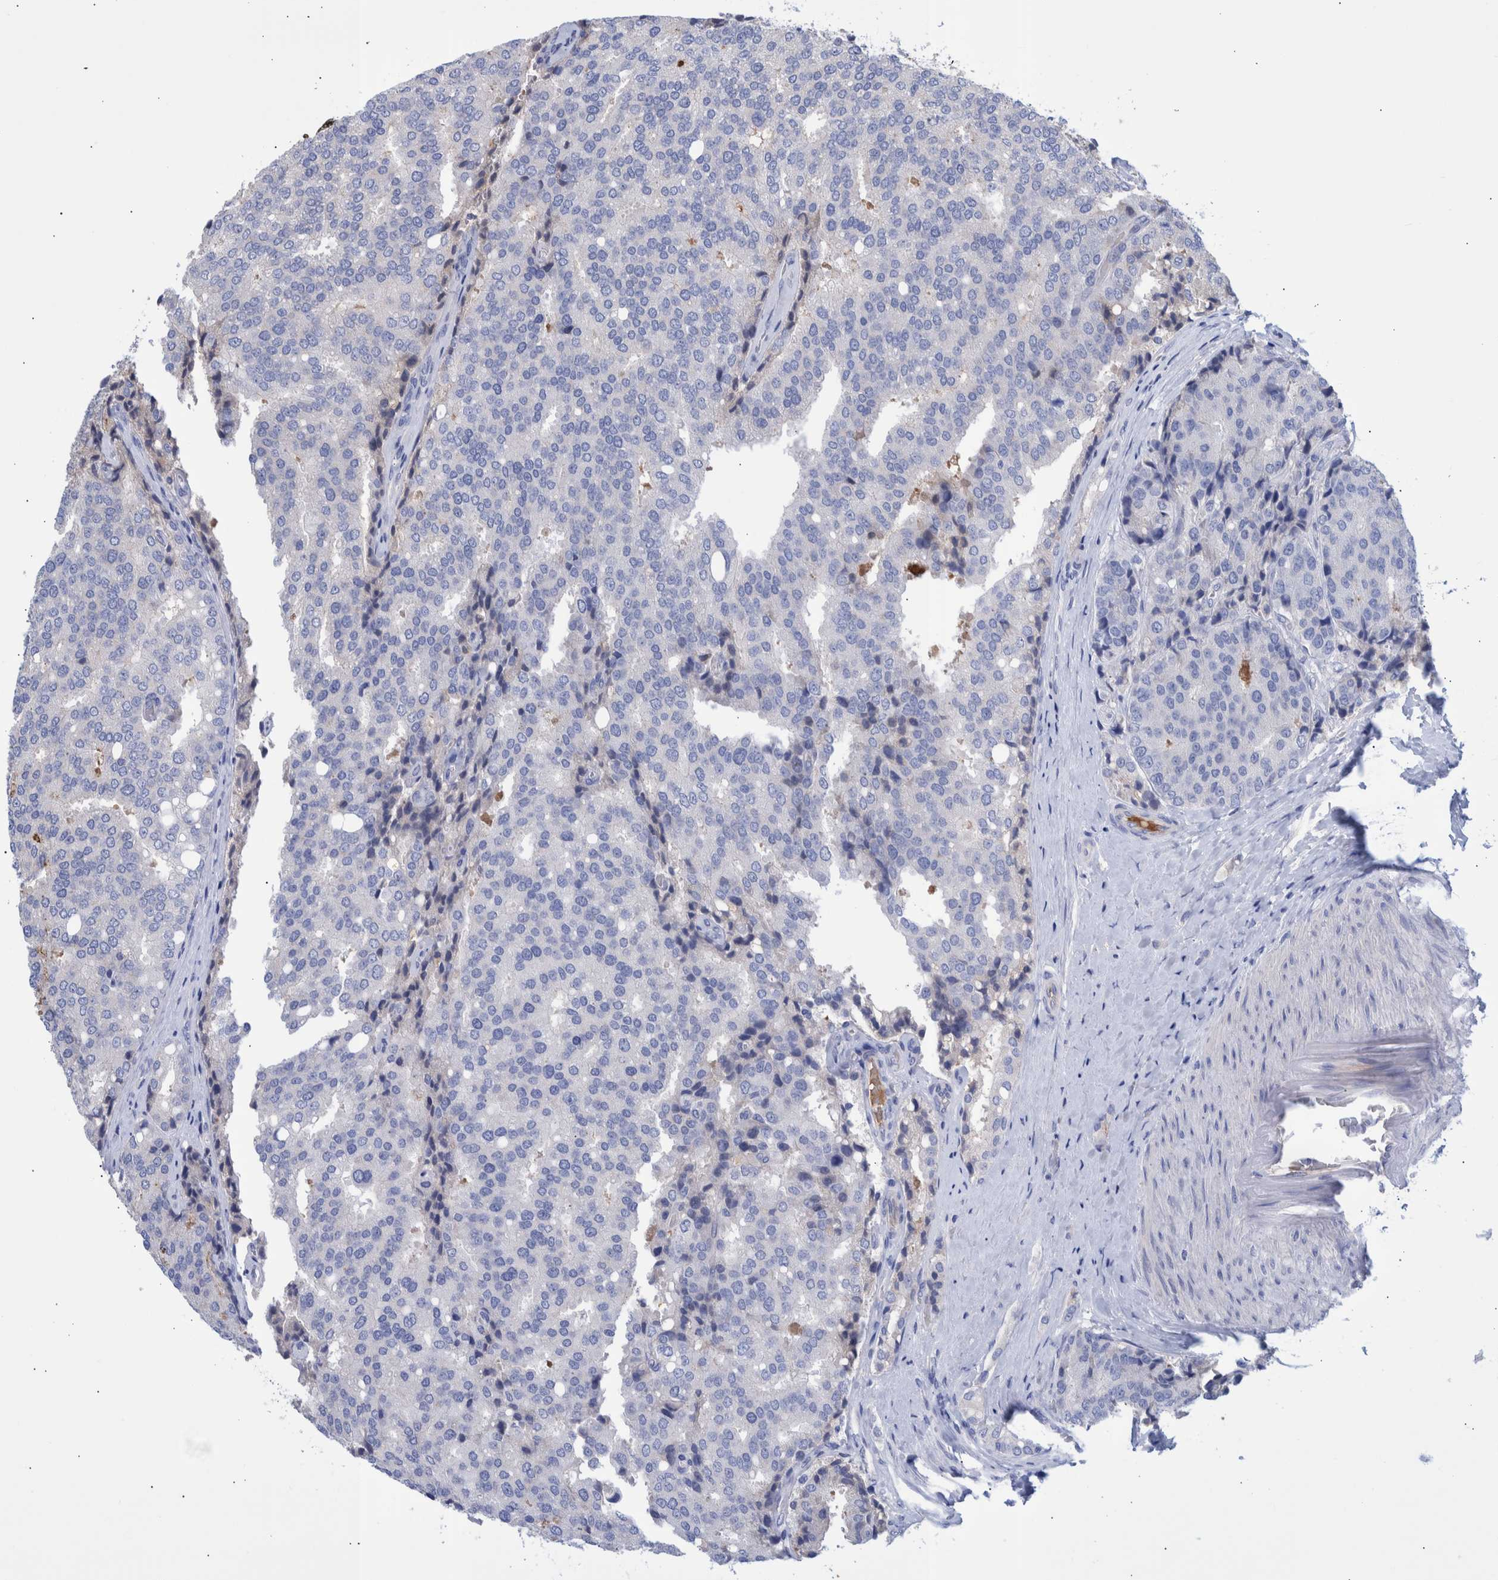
{"staining": {"intensity": "negative", "quantity": "none", "location": "none"}, "tissue": "prostate cancer", "cell_type": "Tumor cells", "image_type": "cancer", "snomed": [{"axis": "morphology", "description": "Adenocarcinoma, High grade"}, {"axis": "topography", "description": "Prostate"}], "caption": "High power microscopy image of an IHC photomicrograph of prostate high-grade adenocarcinoma, revealing no significant expression in tumor cells.", "gene": "DLL4", "patient": {"sex": "male", "age": 50}}